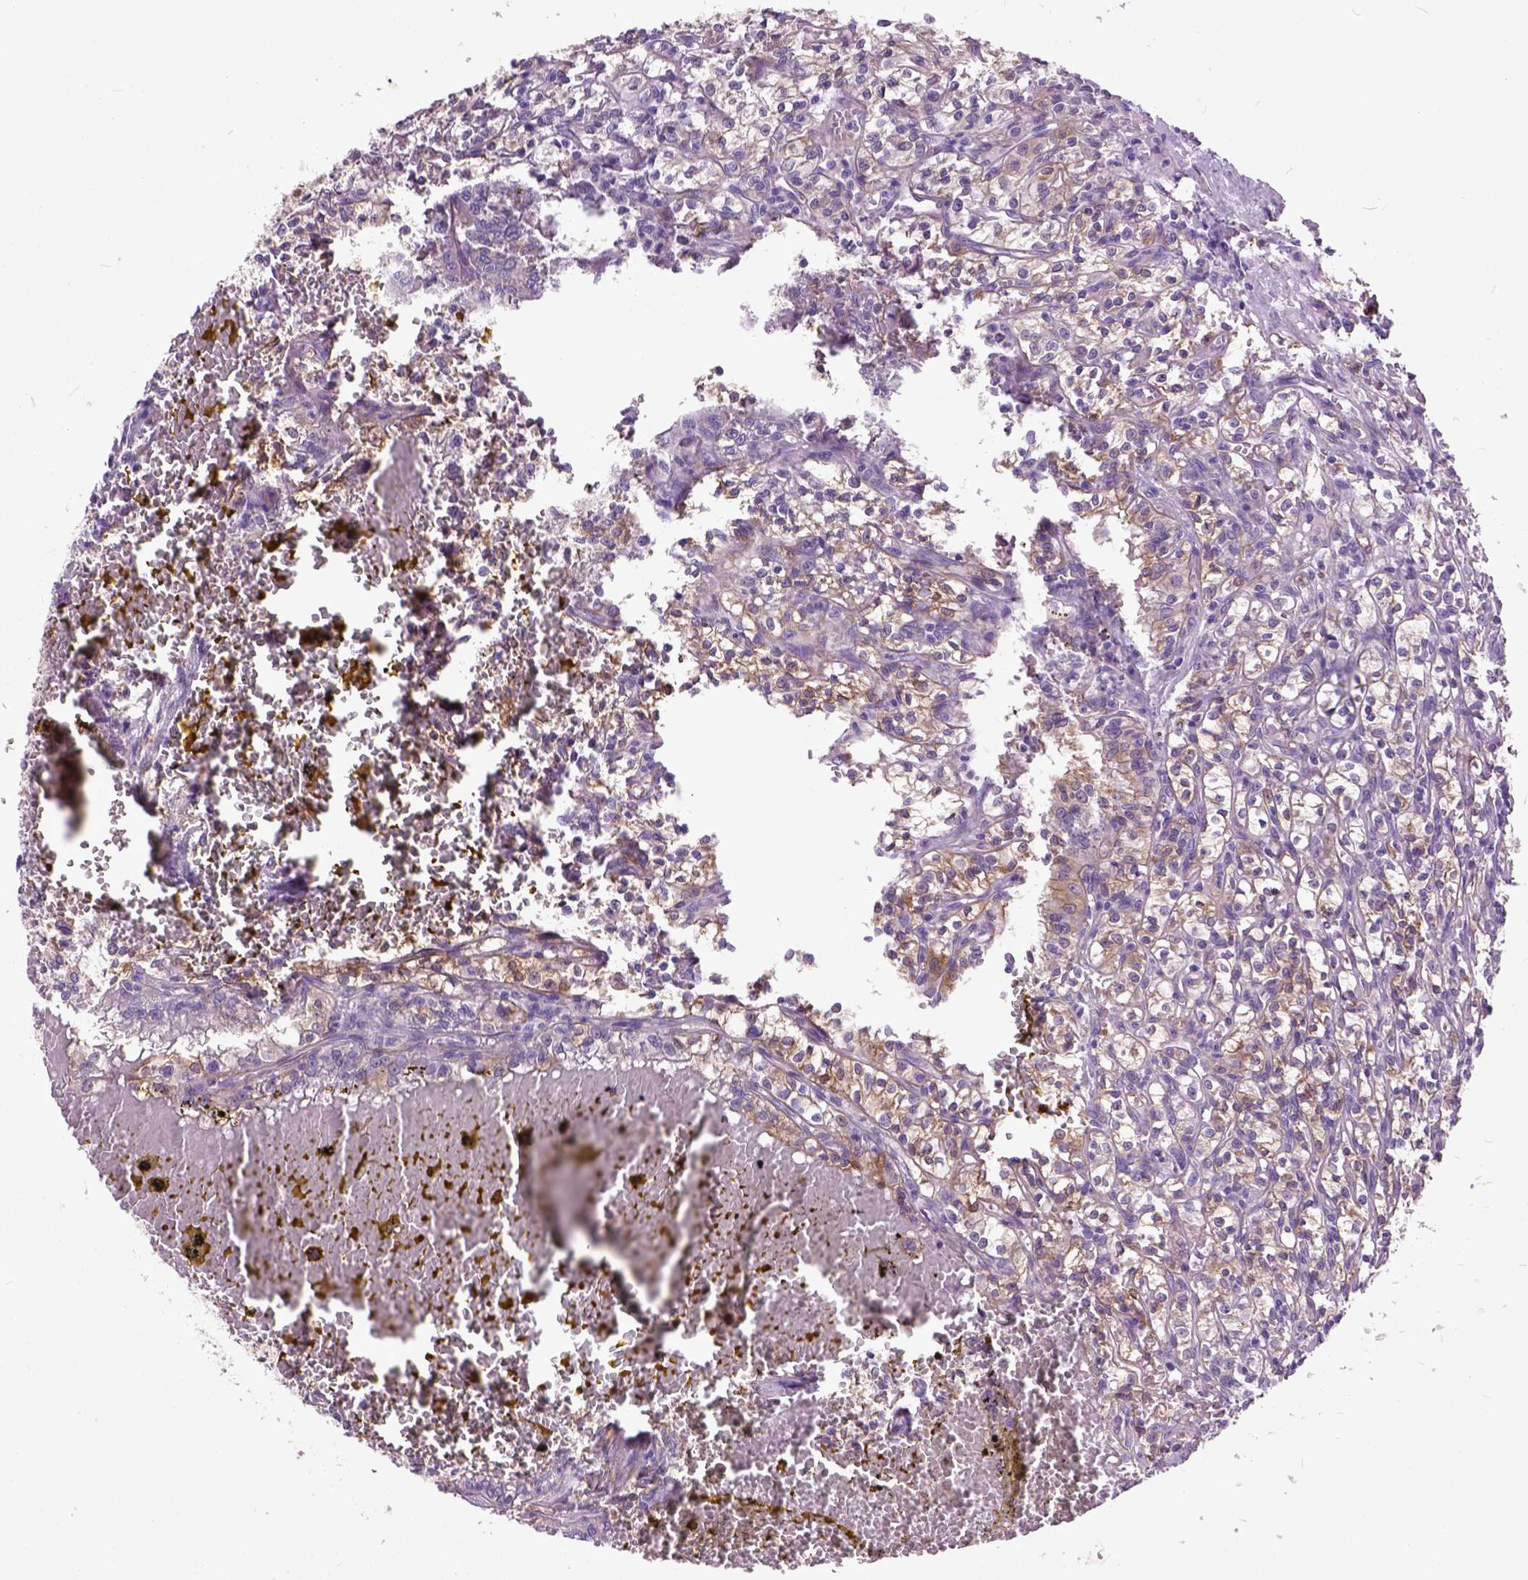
{"staining": {"intensity": "moderate", "quantity": ">75%", "location": "cytoplasmic/membranous"}, "tissue": "renal cancer", "cell_type": "Tumor cells", "image_type": "cancer", "snomed": [{"axis": "morphology", "description": "Adenocarcinoma, NOS"}, {"axis": "topography", "description": "Kidney"}], "caption": "This image shows renal cancer (adenocarcinoma) stained with IHC to label a protein in brown. The cytoplasmic/membranous of tumor cells show moderate positivity for the protein. Nuclei are counter-stained blue.", "gene": "MAPT", "patient": {"sex": "male", "age": 36}}